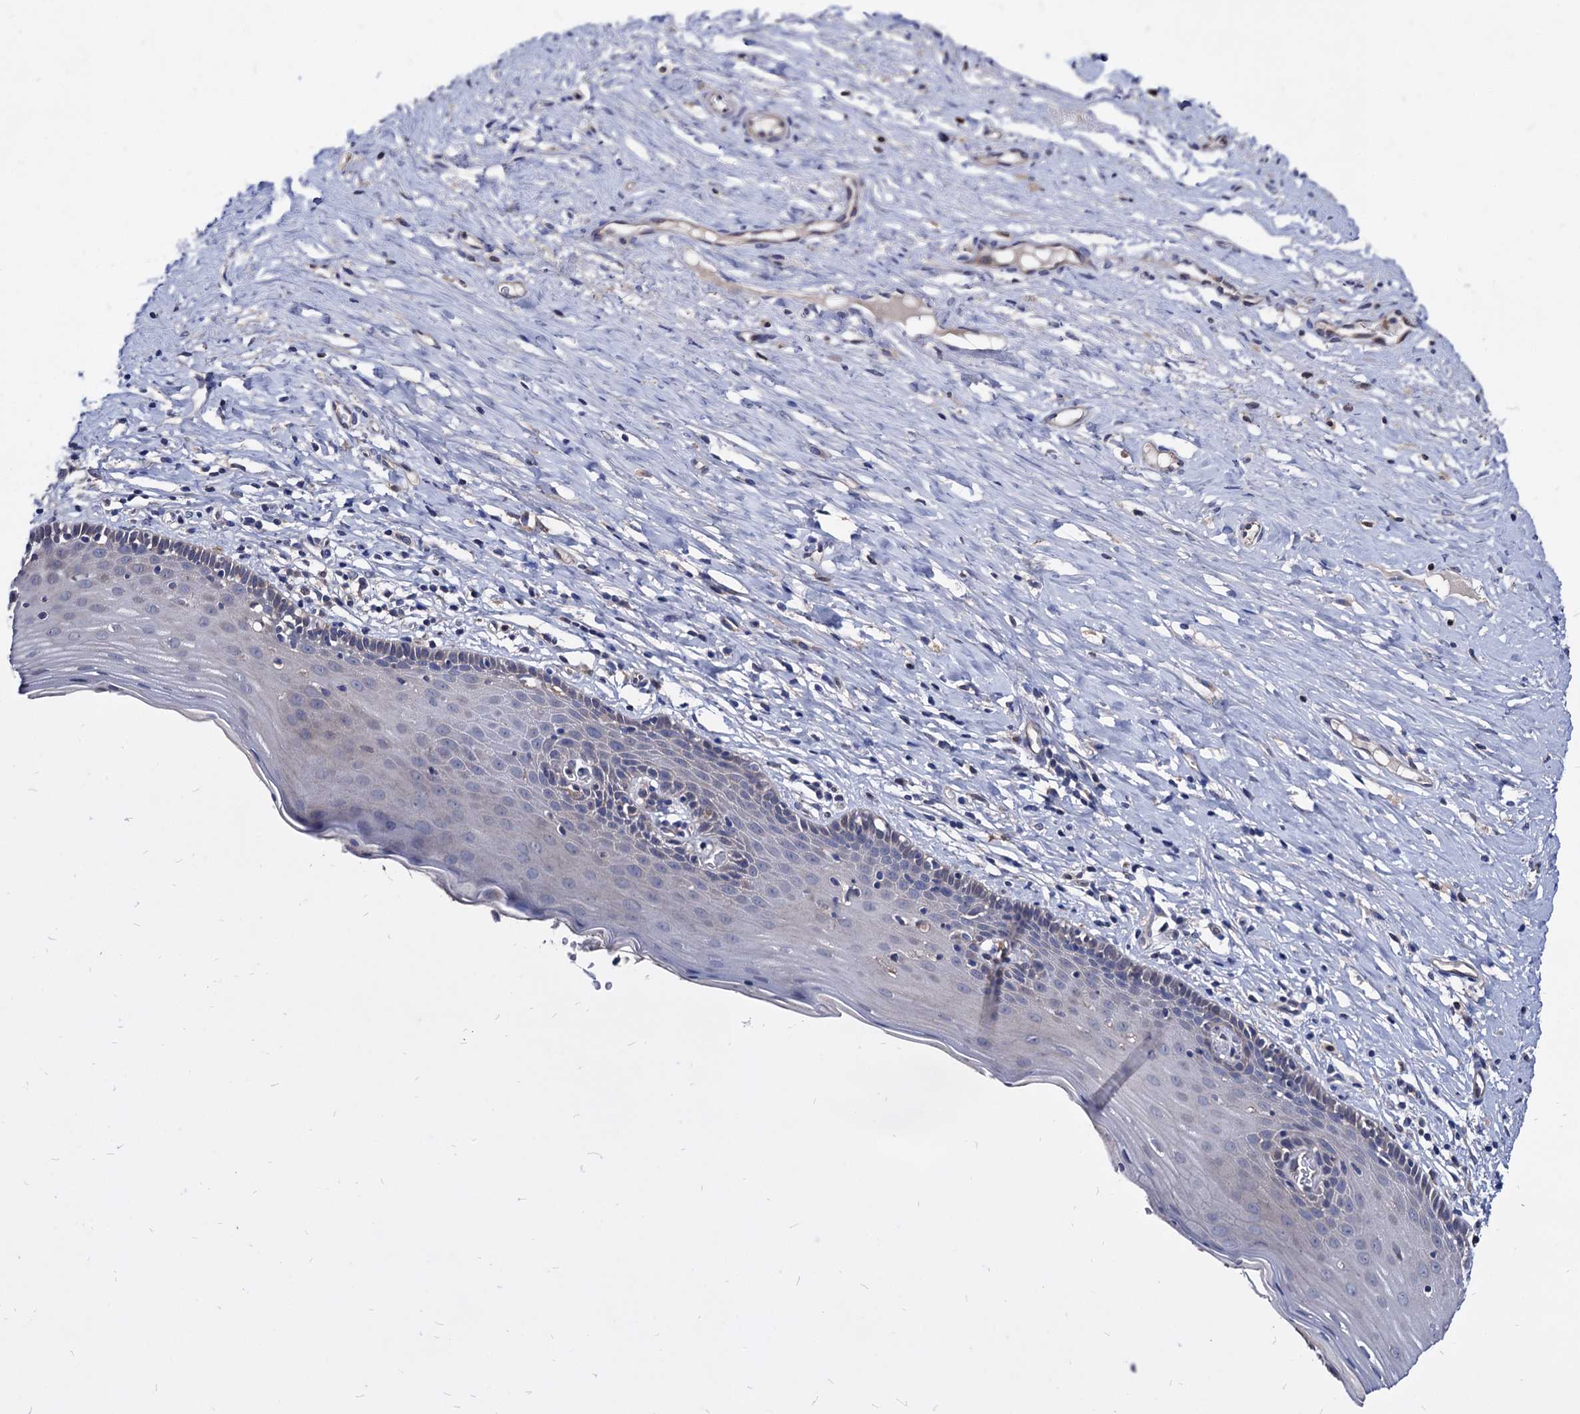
{"staining": {"intensity": "negative", "quantity": "none", "location": "none"}, "tissue": "cervix", "cell_type": "Glandular cells", "image_type": "normal", "snomed": [{"axis": "morphology", "description": "Normal tissue, NOS"}, {"axis": "topography", "description": "Cervix"}], "caption": "This image is of normal cervix stained with immunohistochemistry (IHC) to label a protein in brown with the nuclei are counter-stained blue. There is no staining in glandular cells.", "gene": "CPPED1", "patient": {"sex": "female", "age": 42}}